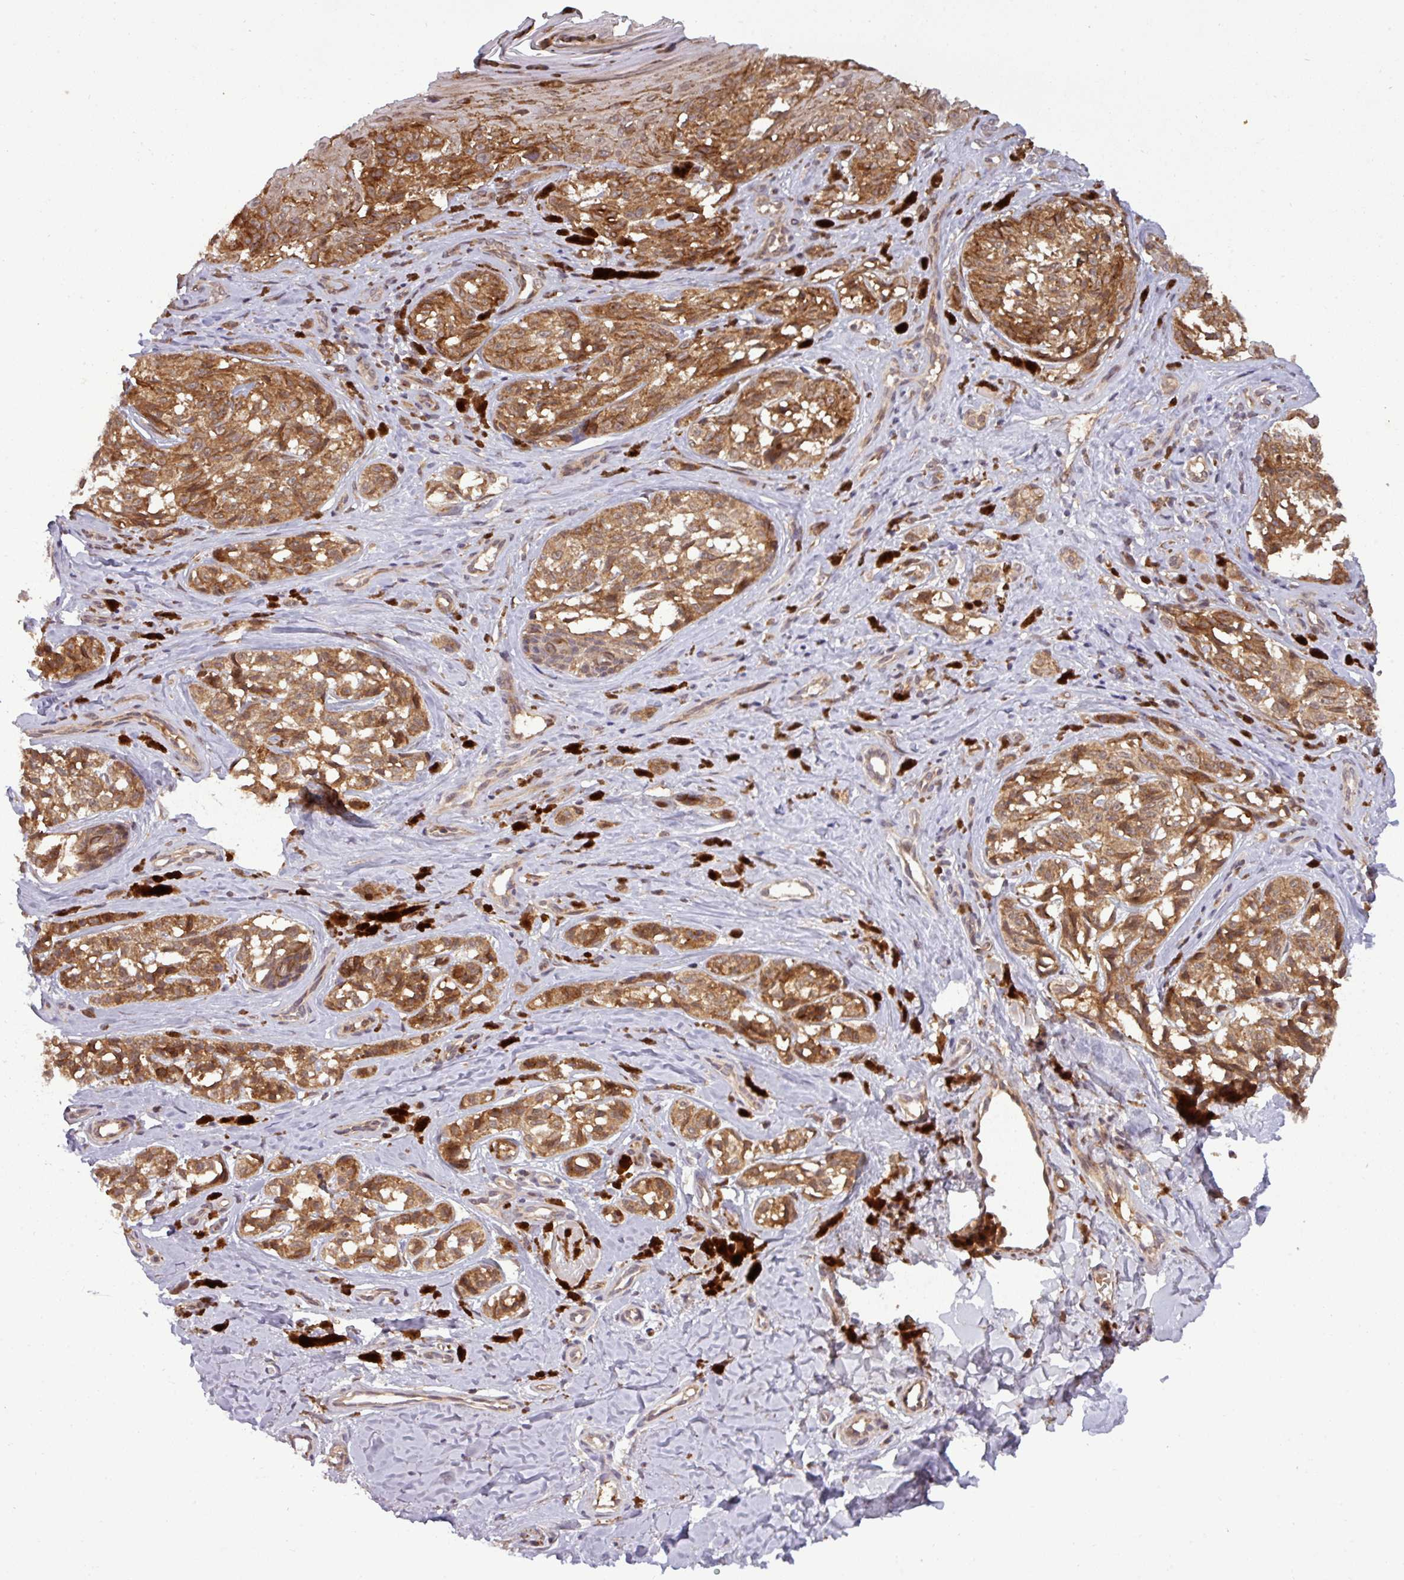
{"staining": {"intensity": "moderate", "quantity": ">75%", "location": "cytoplasmic/membranous"}, "tissue": "melanoma", "cell_type": "Tumor cells", "image_type": "cancer", "snomed": [{"axis": "morphology", "description": "Malignant melanoma, NOS"}, {"axis": "topography", "description": "Skin"}], "caption": "The histopathology image demonstrates immunohistochemical staining of melanoma. There is moderate cytoplasmic/membranous positivity is appreciated in approximately >75% of tumor cells.", "gene": "PUS1", "patient": {"sex": "female", "age": 65}}